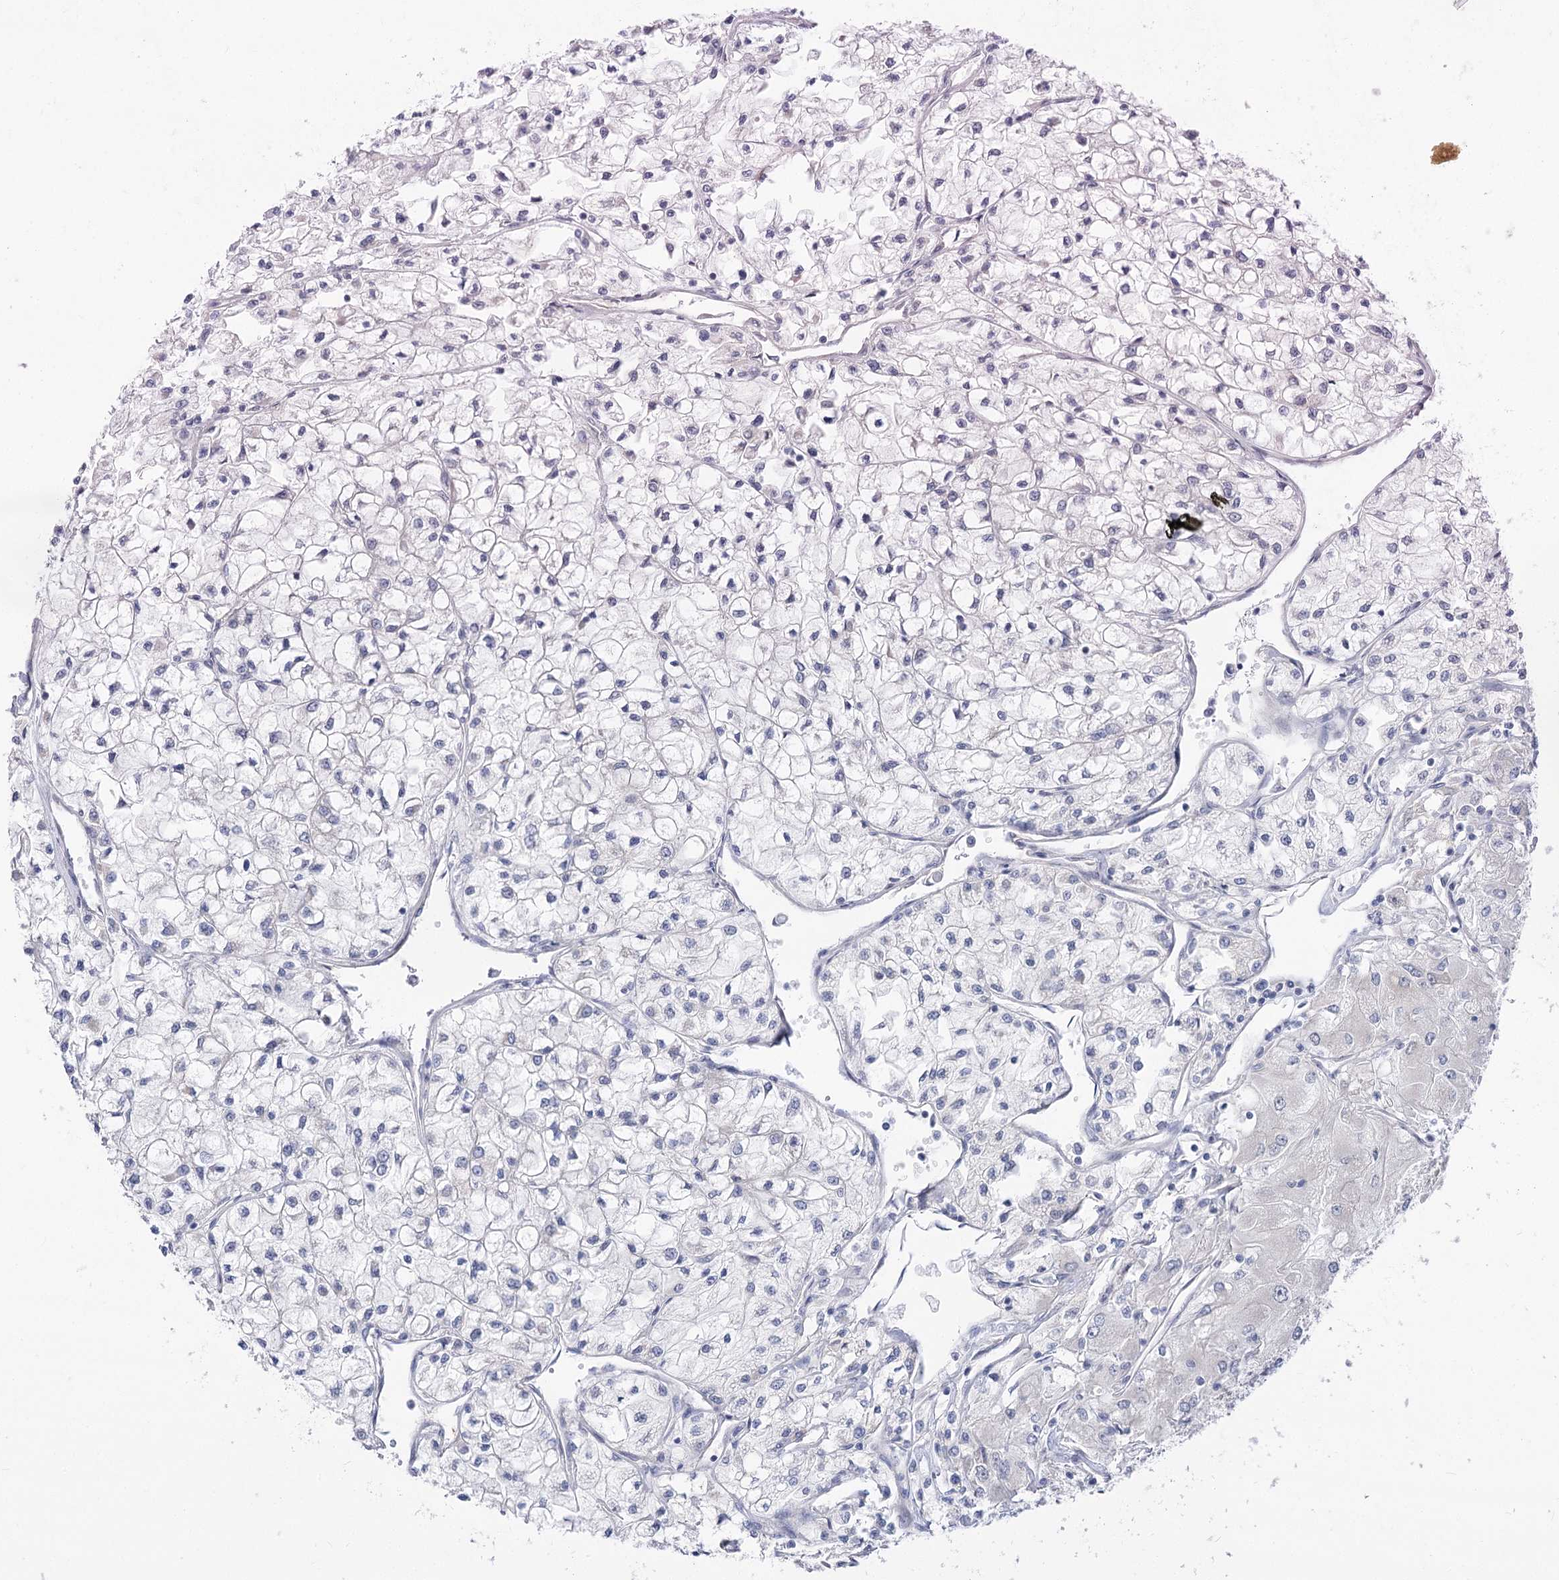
{"staining": {"intensity": "negative", "quantity": "none", "location": "none"}, "tissue": "renal cancer", "cell_type": "Tumor cells", "image_type": "cancer", "snomed": [{"axis": "morphology", "description": "Adenocarcinoma, NOS"}, {"axis": "topography", "description": "Kidney"}], "caption": "The IHC histopathology image has no significant positivity in tumor cells of renal adenocarcinoma tissue. The staining was performed using DAB (3,3'-diaminobenzidine) to visualize the protein expression in brown, while the nuclei were stained in blue with hematoxylin (Magnification: 20x).", "gene": "ARSI", "patient": {"sex": "male", "age": 80}}